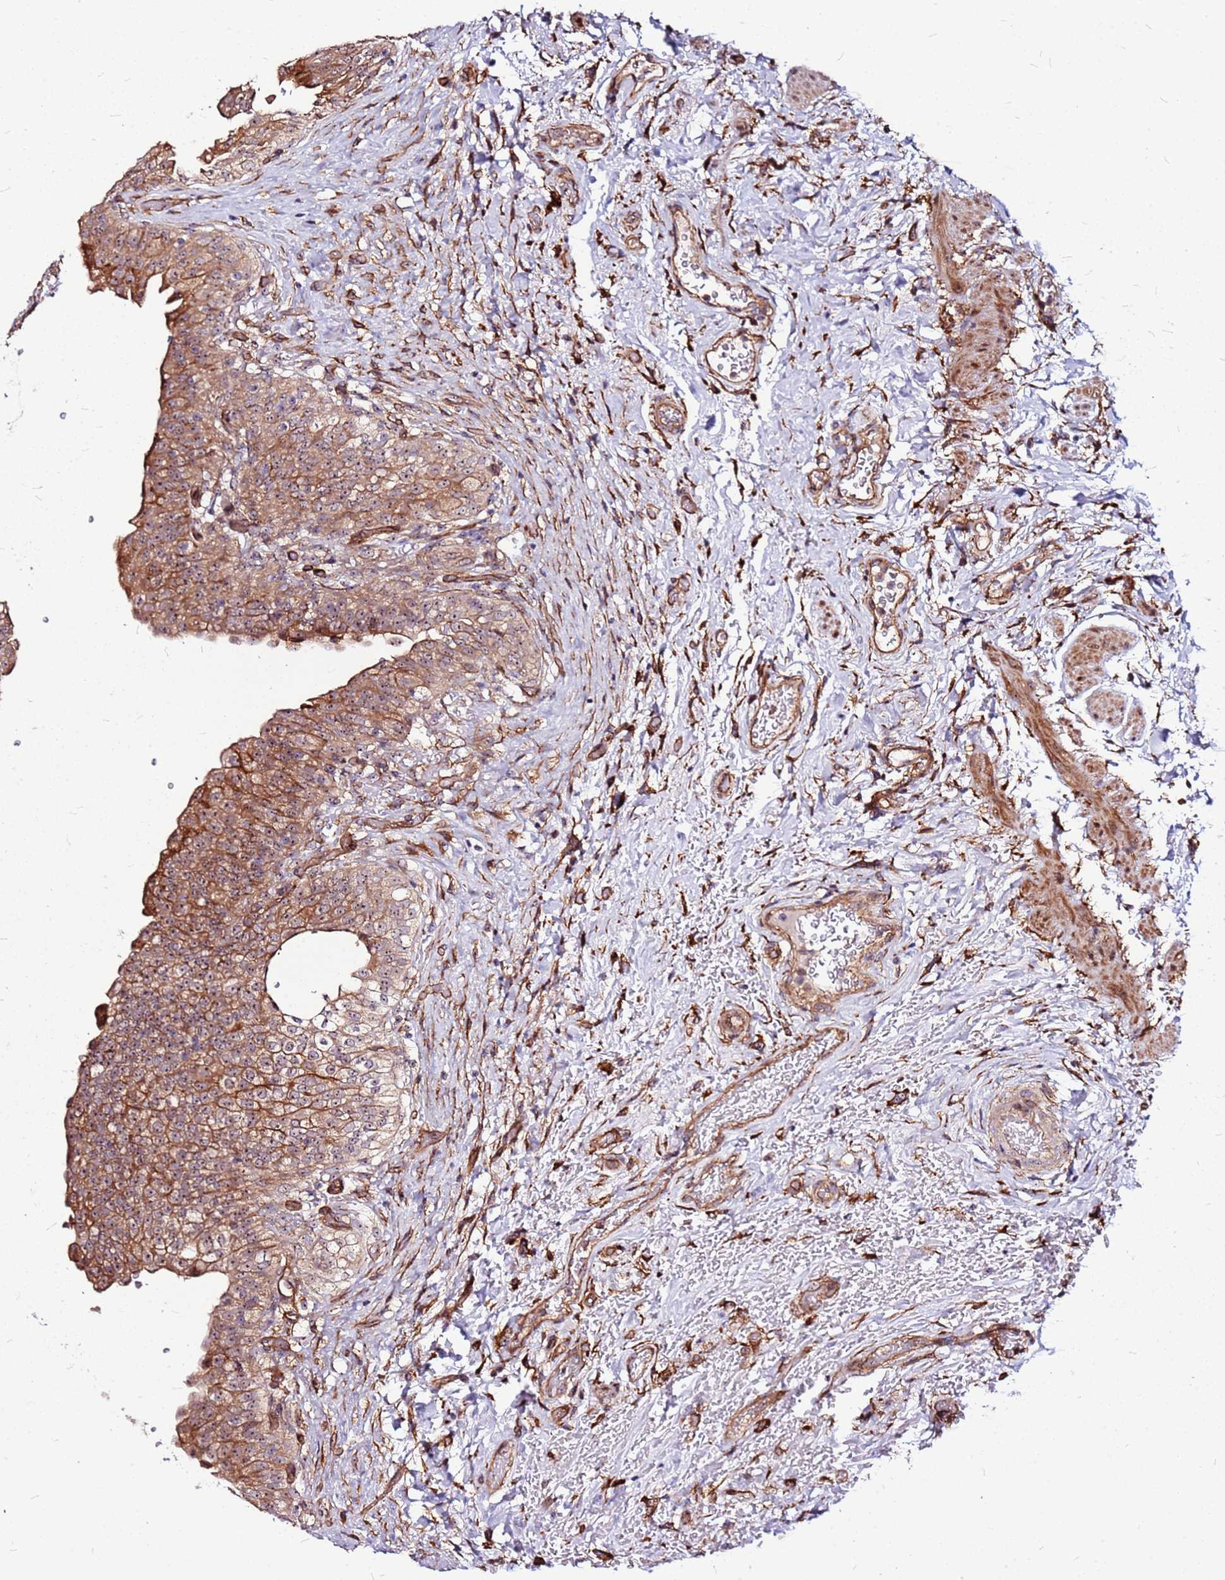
{"staining": {"intensity": "moderate", "quantity": ">75%", "location": "cytoplasmic/membranous,nuclear"}, "tissue": "urinary bladder", "cell_type": "Urothelial cells", "image_type": "normal", "snomed": [{"axis": "morphology", "description": "Normal tissue, NOS"}, {"axis": "topography", "description": "Urinary bladder"}], "caption": "Moderate cytoplasmic/membranous,nuclear protein expression is identified in about >75% of urothelial cells in urinary bladder. (brown staining indicates protein expression, while blue staining denotes nuclei).", "gene": "TOPAZ1", "patient": {"sex": "male", "age": 69}}